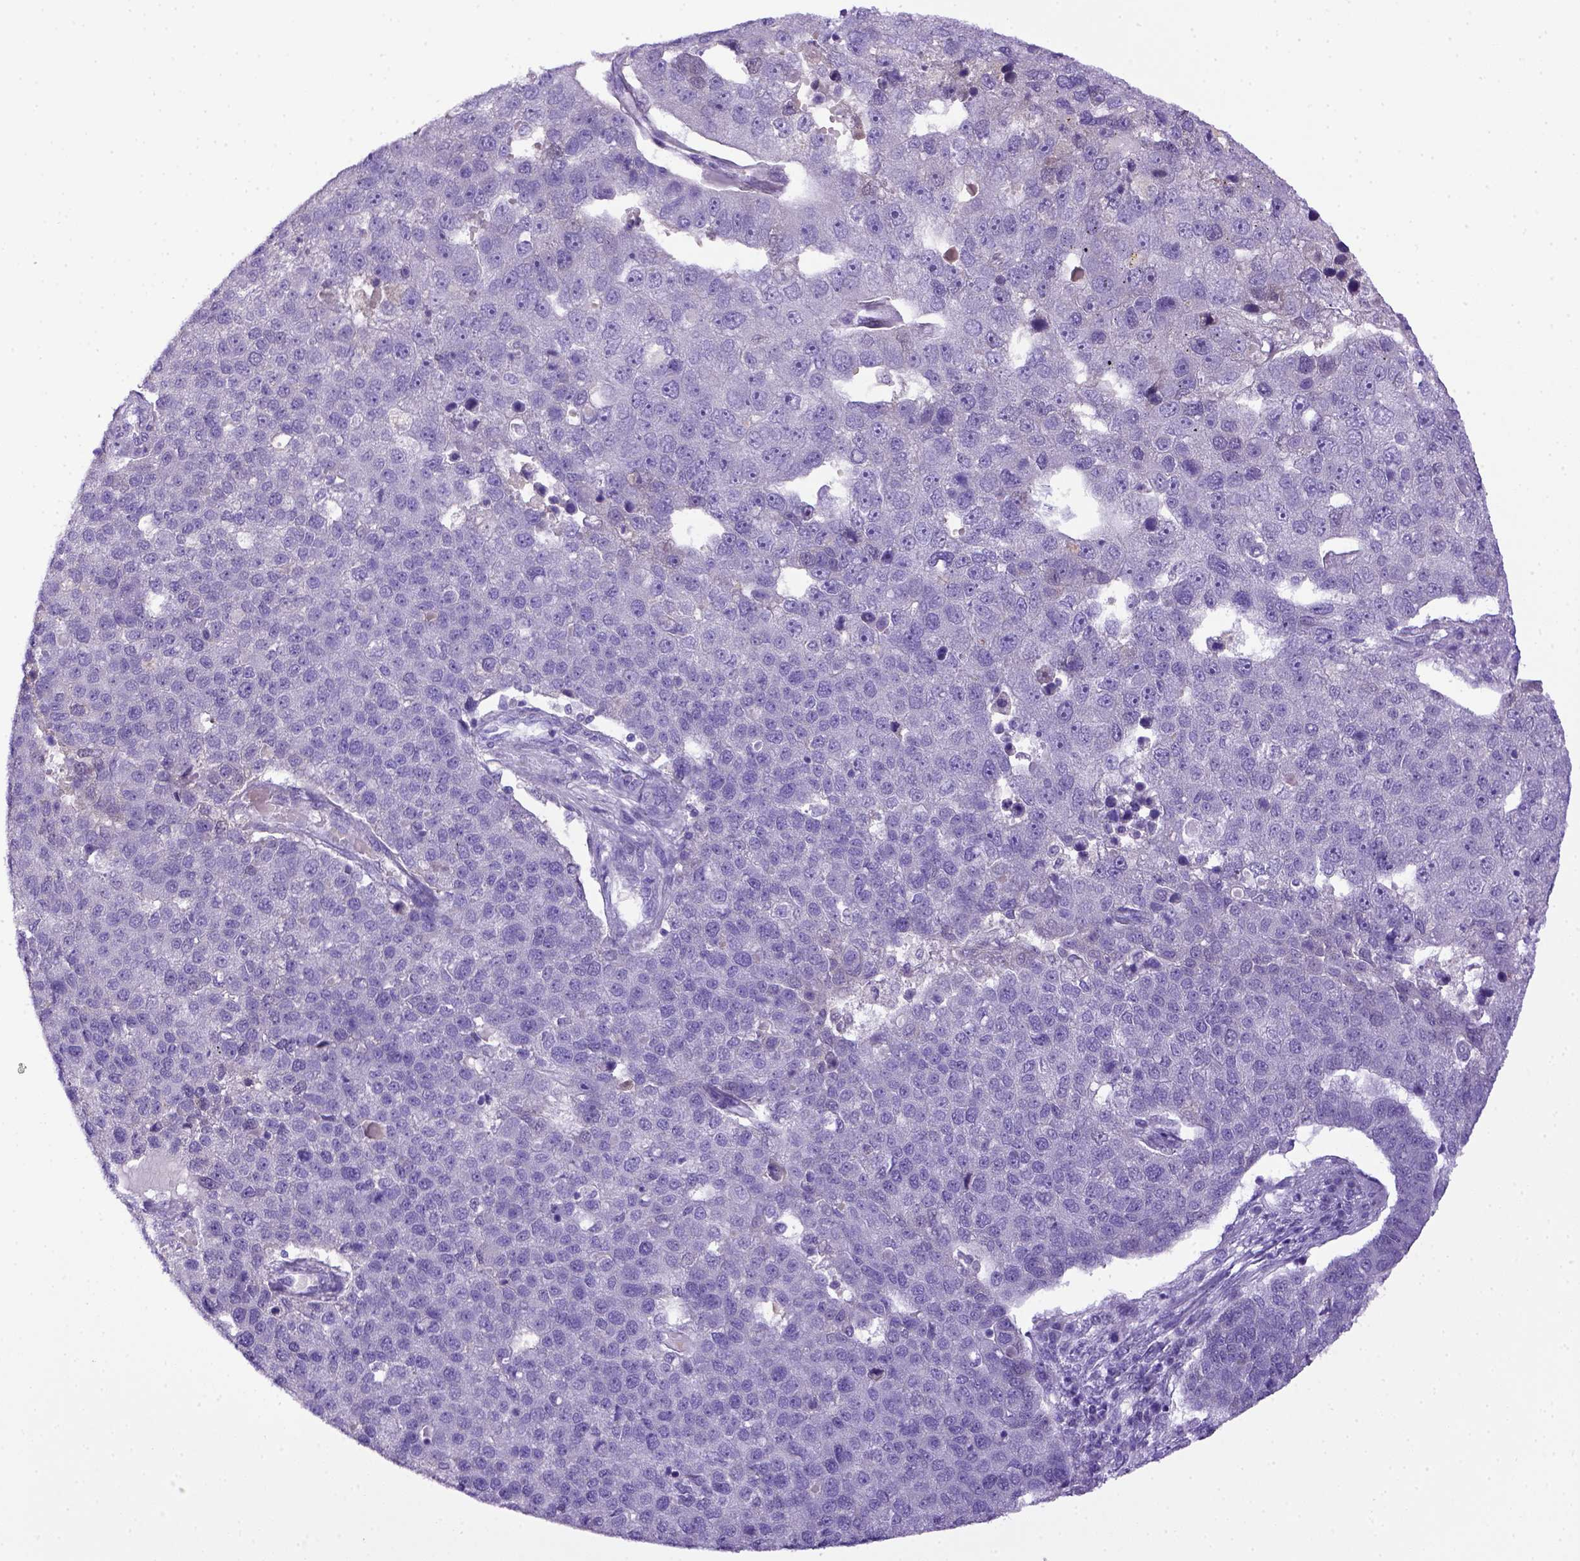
{"staining": {"intensity": "negative", "quantity": "none", "location": "none"}, "tissue": "pancreatic cancer", "cell_type": "Tumor cells", "image_type": "cancer", "snomed": [{"axis": "morphology", "description": "Adenocarcinoma, NOS"}, {"axis": "topography", "description": "Pancreas"}], "caption": "This photomicrograph is of adenocarcinoma (pancreatic) stained with immunohistochemistry (IHC) to label a protein in brown with the nuclei are counter-stained blue. There is no positivity in tumor cells. The staining is performed using DAB brown chromogen with nuclei counter-stained in using hematoxylin.", "gene": "ITIH4", "patient": {"sex": "female", "age": 61}}